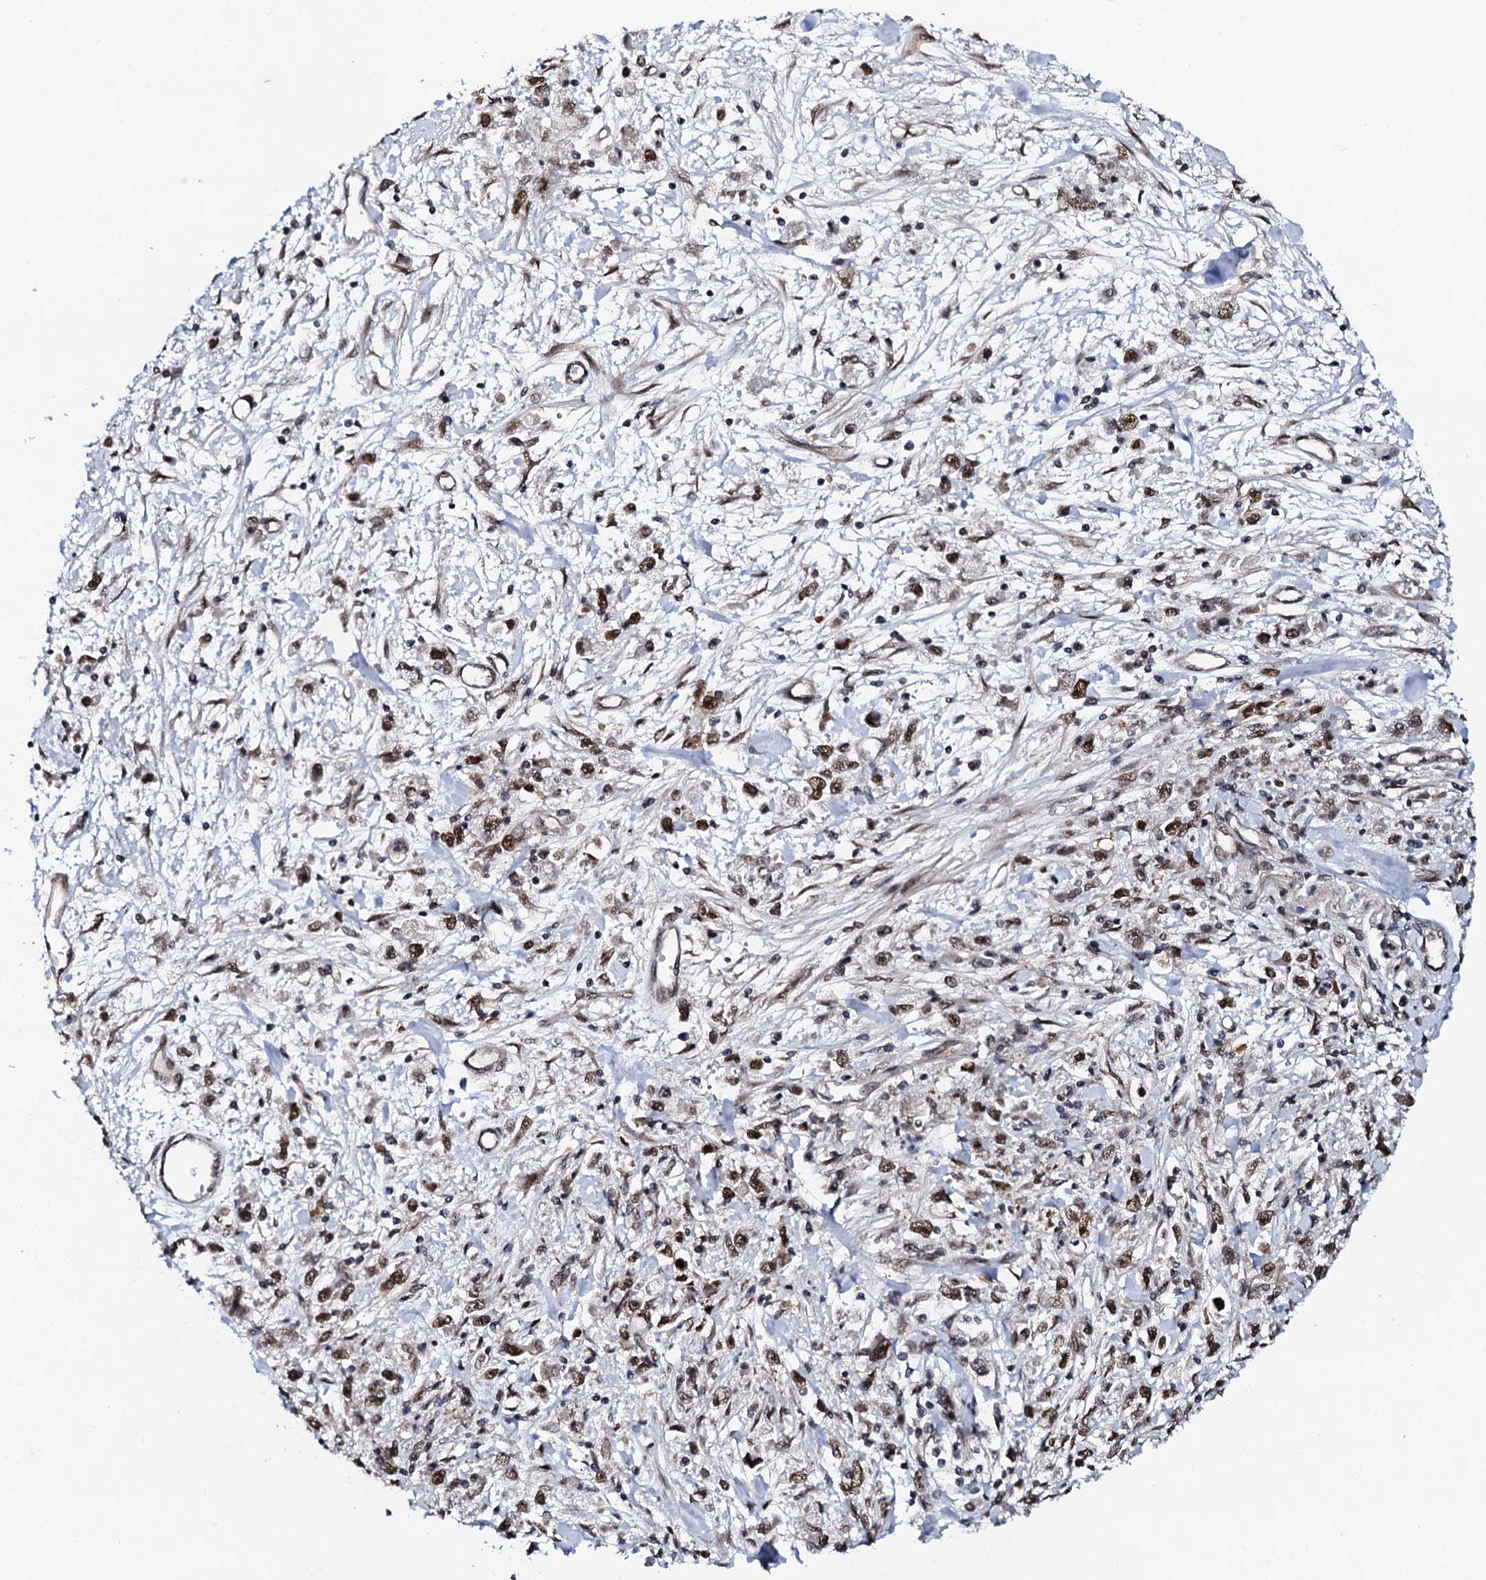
{"staining": {"intensity": "strong", "quantity": ">75%", "location": "nuclear"}, "tissue": "stomach cancer", "cell_type": "Tumor cells", "image_type": "cancer", "snomed": [{"axis": "morphology", "description": "Adenocarcinoma, NOS"}, {"axis": "topography", "description": "Stomach"}], "caption": "Immunohistochemical staining of stomach cancer (adenocarcinoma) displays high levels of strong nuclear positivity in approximately >75% of tumor cells. (DAB (3,3'-diaminobenzidine) = brown stain, brightfield microscopy at high magnification).", "gene": "CSTF3", "patient": {"sex": "female", "age": 59}}